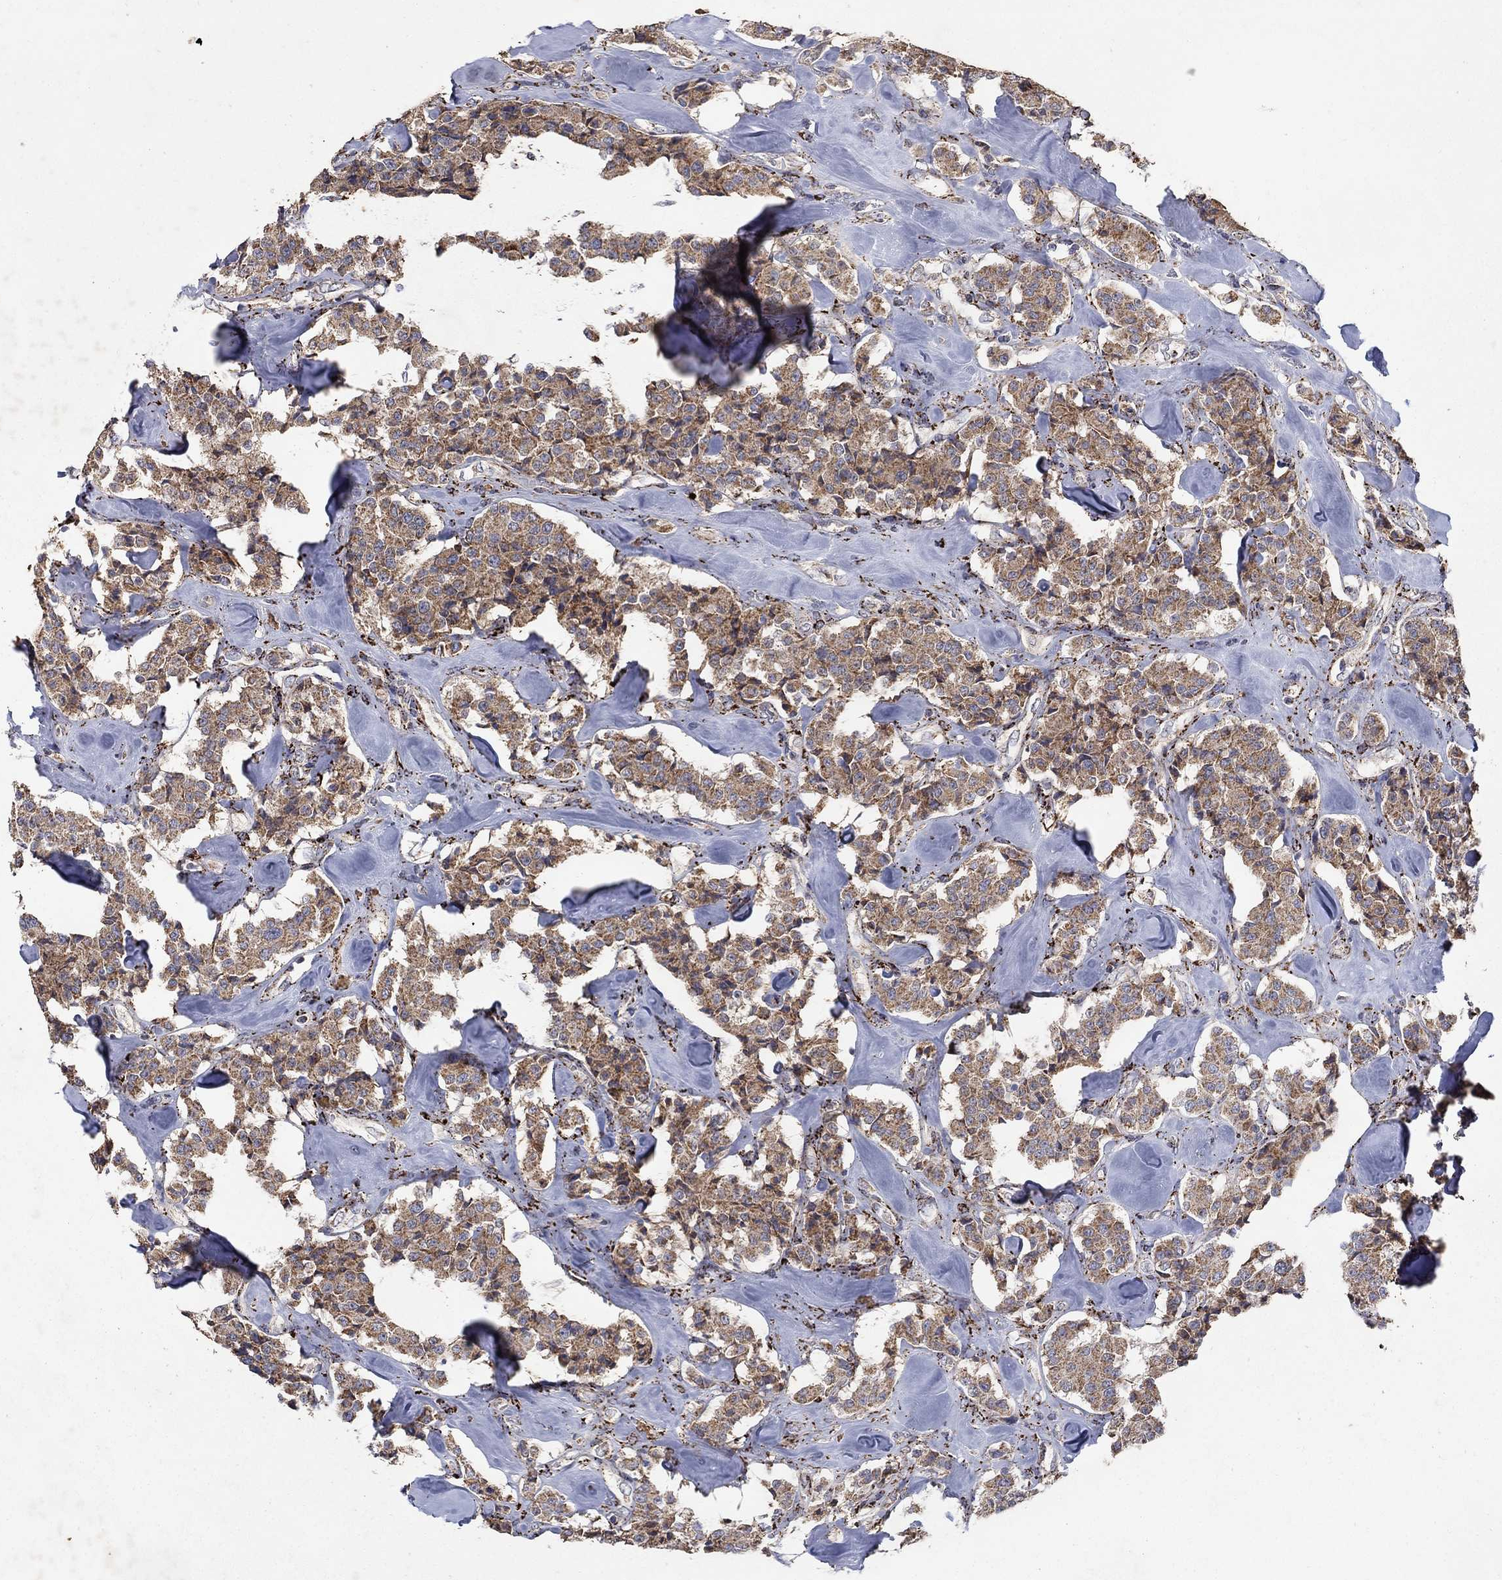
{"staining": {"intensity": "moderate", "quantity": ">75%", "location": "cytoplasmic/membranous"}, "tissue": "carcinoid", "cell_type": "Tumor cells", "image_type": "cancer", "snomed": [{"axis": "morphology", "description": "Carcinoid, malignant, NOS"}, {"axis": "topography", "description": "Pancreas"}], "caption": "Moderate cytoplasmic/membranous positivity is seen in about >75% of tumor cells in carcinoid.", "gene": "GPSM1", "patient": {"sex": "male", "age": 41}}